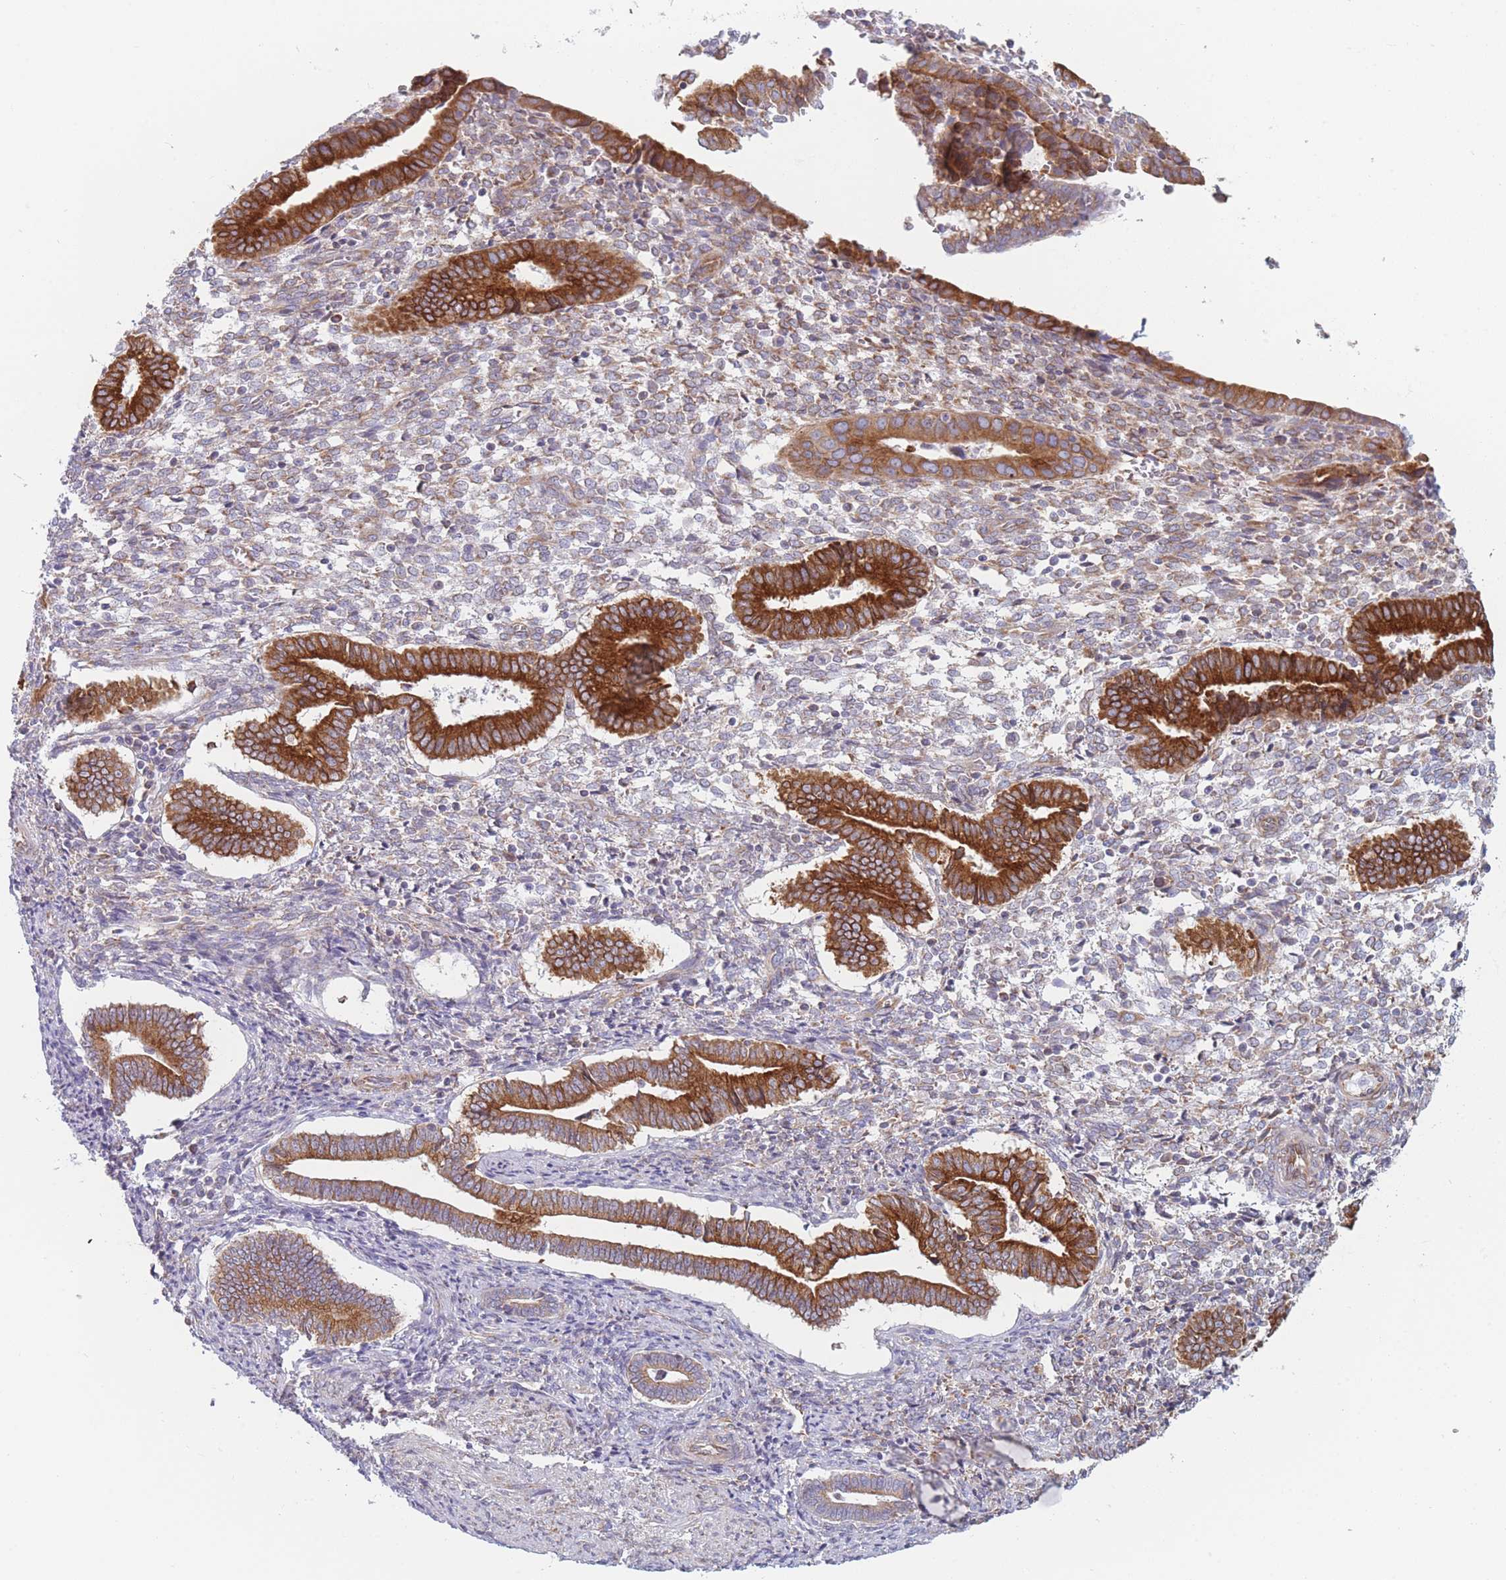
{"staining": {"intensity": "weak", "quantity": ">75%", "location": "cytoplasmic/membranous"}, "tissue": "endometrium", "cell_type": "Cells in endometrial stroma", "image_type": "normal", "snomed": [{"axis": "morphology", "description": "Normal tissue, NOS"}, {"axis": "topography", "description": "Other"}, {"axis": "topography", "description": "Endometrium"}], "caption": "Weak cytoplasmic/membranous expression is identified in approximately >75% of cells in endometrial stroma in benign endometrium.", "gene": "AK9", "patient": {"sex": "female", "age": 44}}